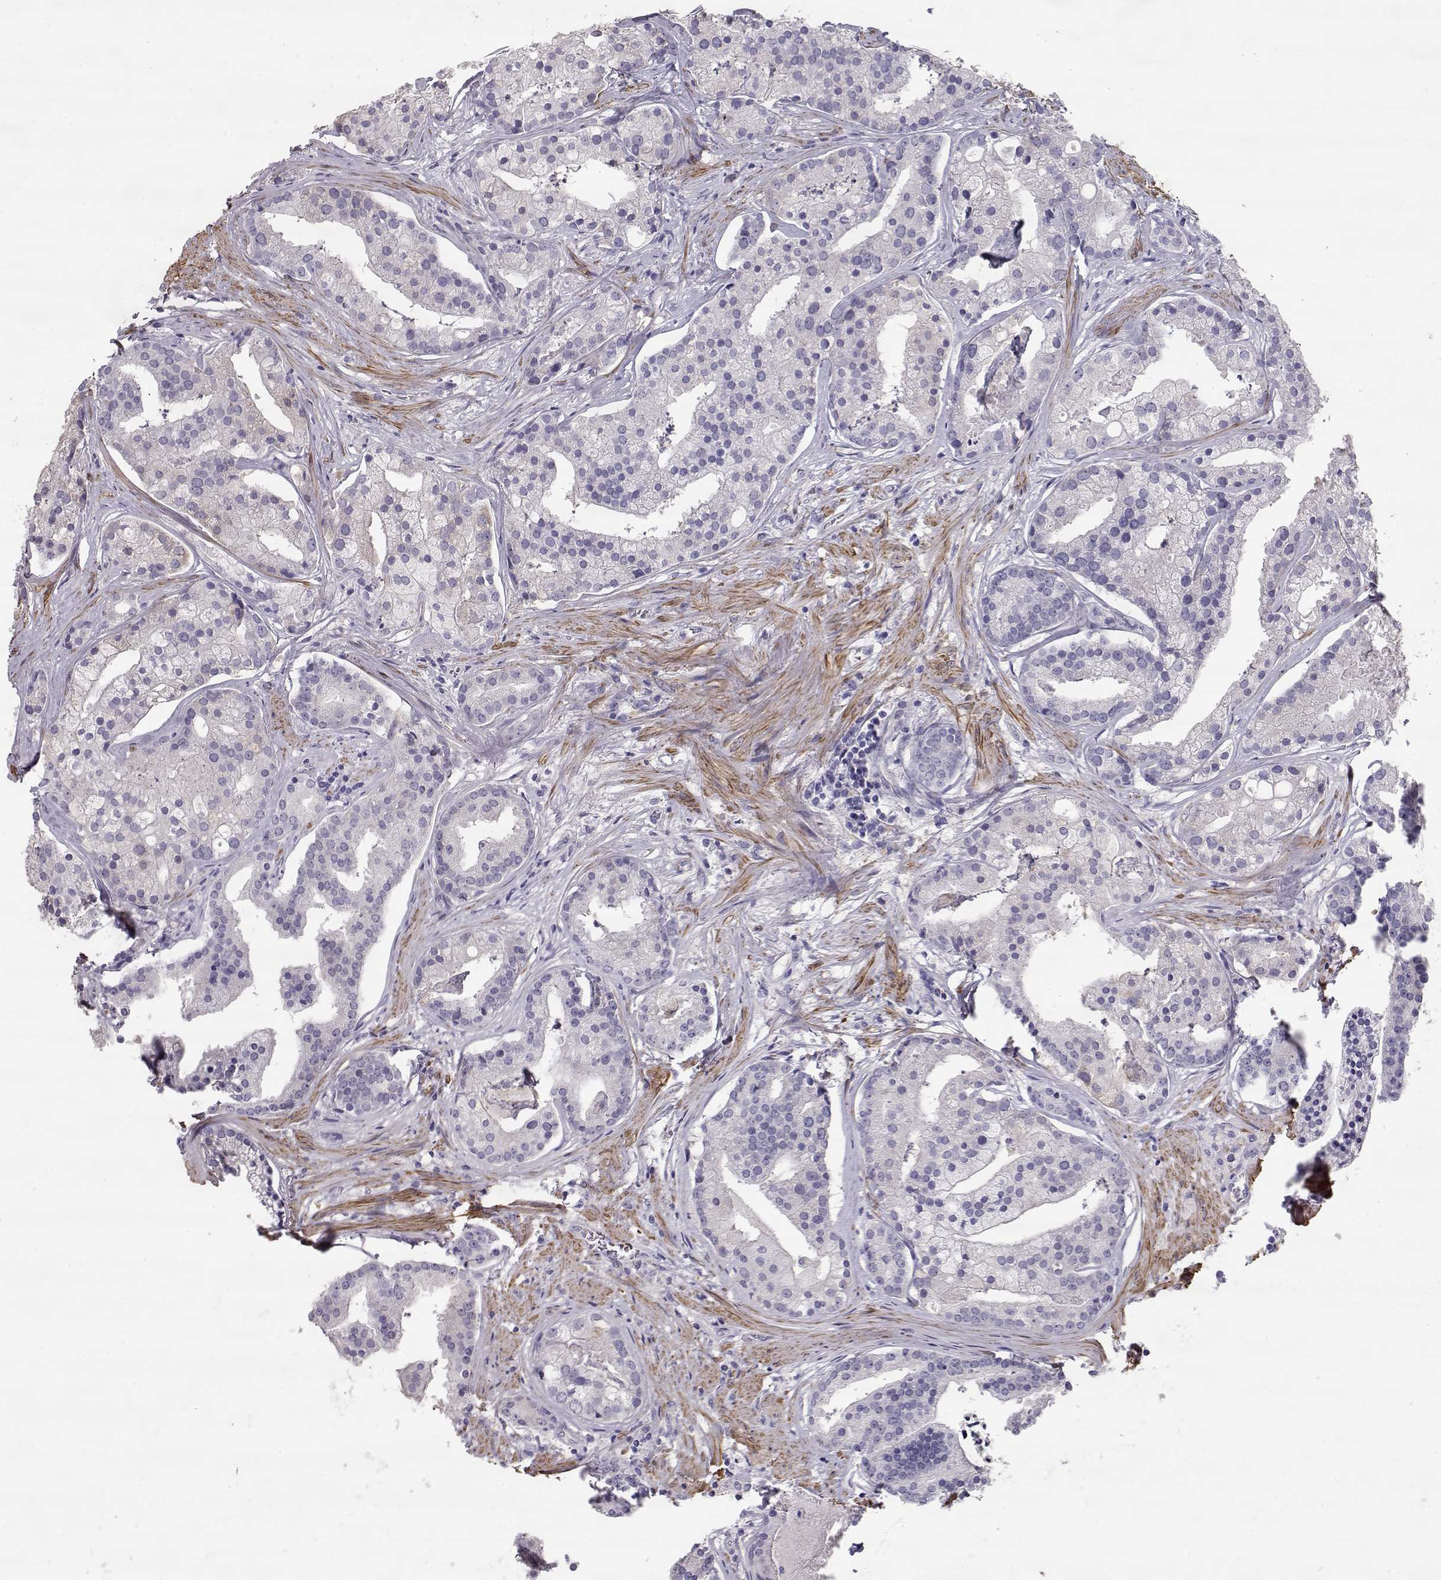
{"staining": {"intensity": "negative", "quantity": "none", "location": "none"}, "tissue": "prostate cancer", "cell_type": "Tumor cells", "image_type": "cancer", "snomed": [{"axis": "morphology", "description": "Adenocarcinoma, NOS"}, {"axis": "topography", "description": "Prostate and seminal vesicle, NOS"}, {"axis": "topography", "description": "Prostate"}], "caption": "Immunohistochemistry (IHC) image of human prostate adenocarcinoma stained for a protein (brown), which displays no positivity in tumor cells.", "gene": "SLITRK3", "patient": {"sex": "male", "age": 44}}